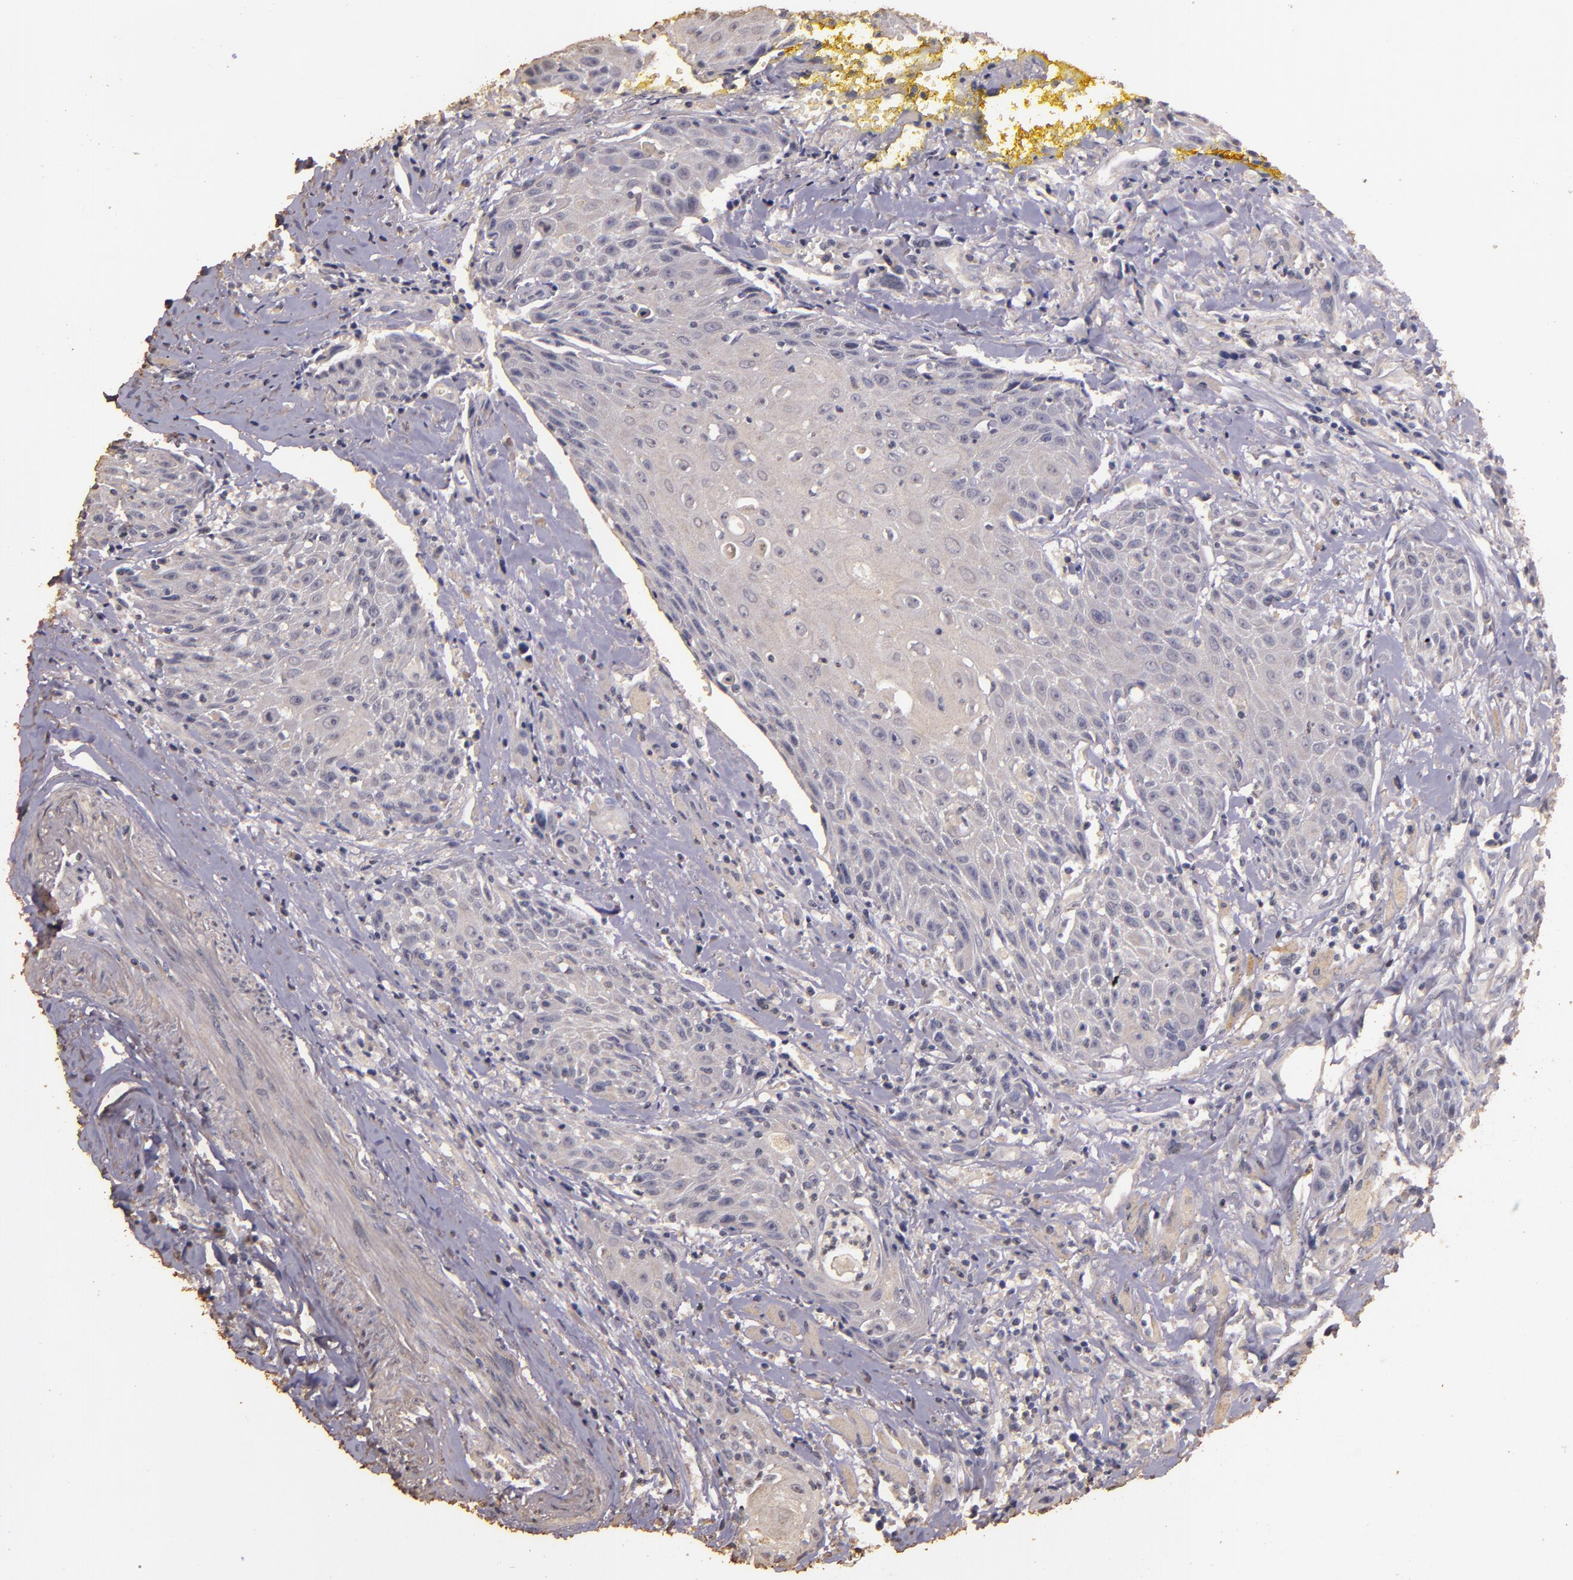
{"staining": {"intensity": "negative", "quantity": "none", "location": "none"}, "tissue": "head and neck cancer", "cell_type": "Tumor cells", "image_type": "cancer", "snomed": [{"axis": "morphology", "description": "Squamous cell carcinoma, NOS"}, {"axis": "topography", "description": "Oral tissue"}, {"axis": "topography", "description": "Head-Neck"}], "caption": "IHC photomicrograph of squamous cell carcinoma (head and neck) stained for a protein (brown), which shows no staining in tumor cells. (Stains: DAB immunohistochemistry (IHC) with hematoxylin counter stain, Microscopy: brightfield microscopy at high magnification).", "gene": "BCL2L13", "patient": {"sex": "female", "age": 82}}